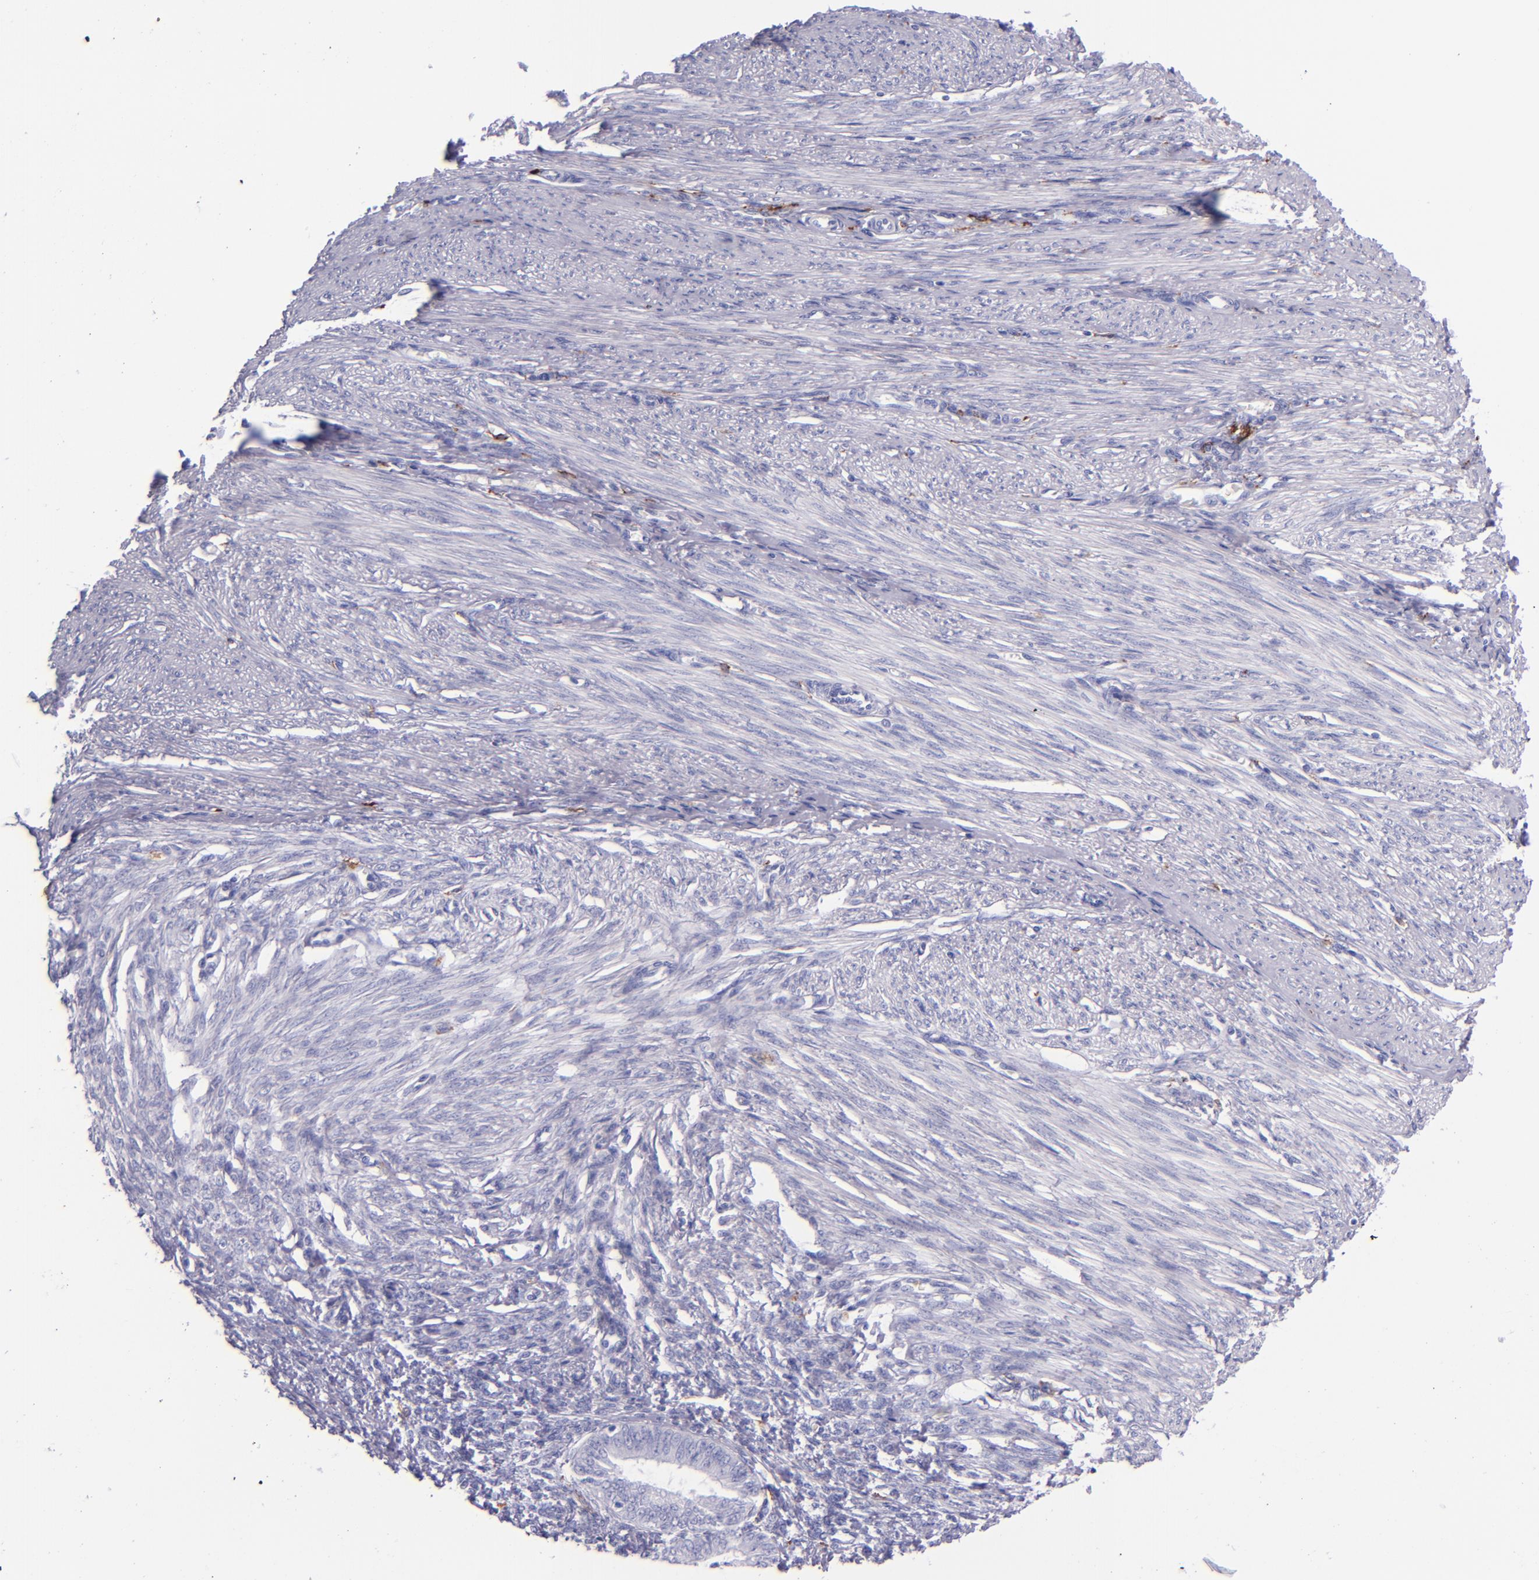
{"staining": {"intensity": "negative", "quantity": "none", "location": "none"}, "tissue": "endometrial cancer", "cell_type": "Tumor cells", "image_type": "cancer", "snomed": [{"axis": "morphology", "description": "Adenocarcinoma, NOS"}, {"axis": "topography", "description": "Endometrium"}], "caption": "Protein analysis of adenocarcinoma (endometrial) reveals no significant staining in tumor cells.", "gene": "CD163", "patient": {"sex": "female", "age": 63}}